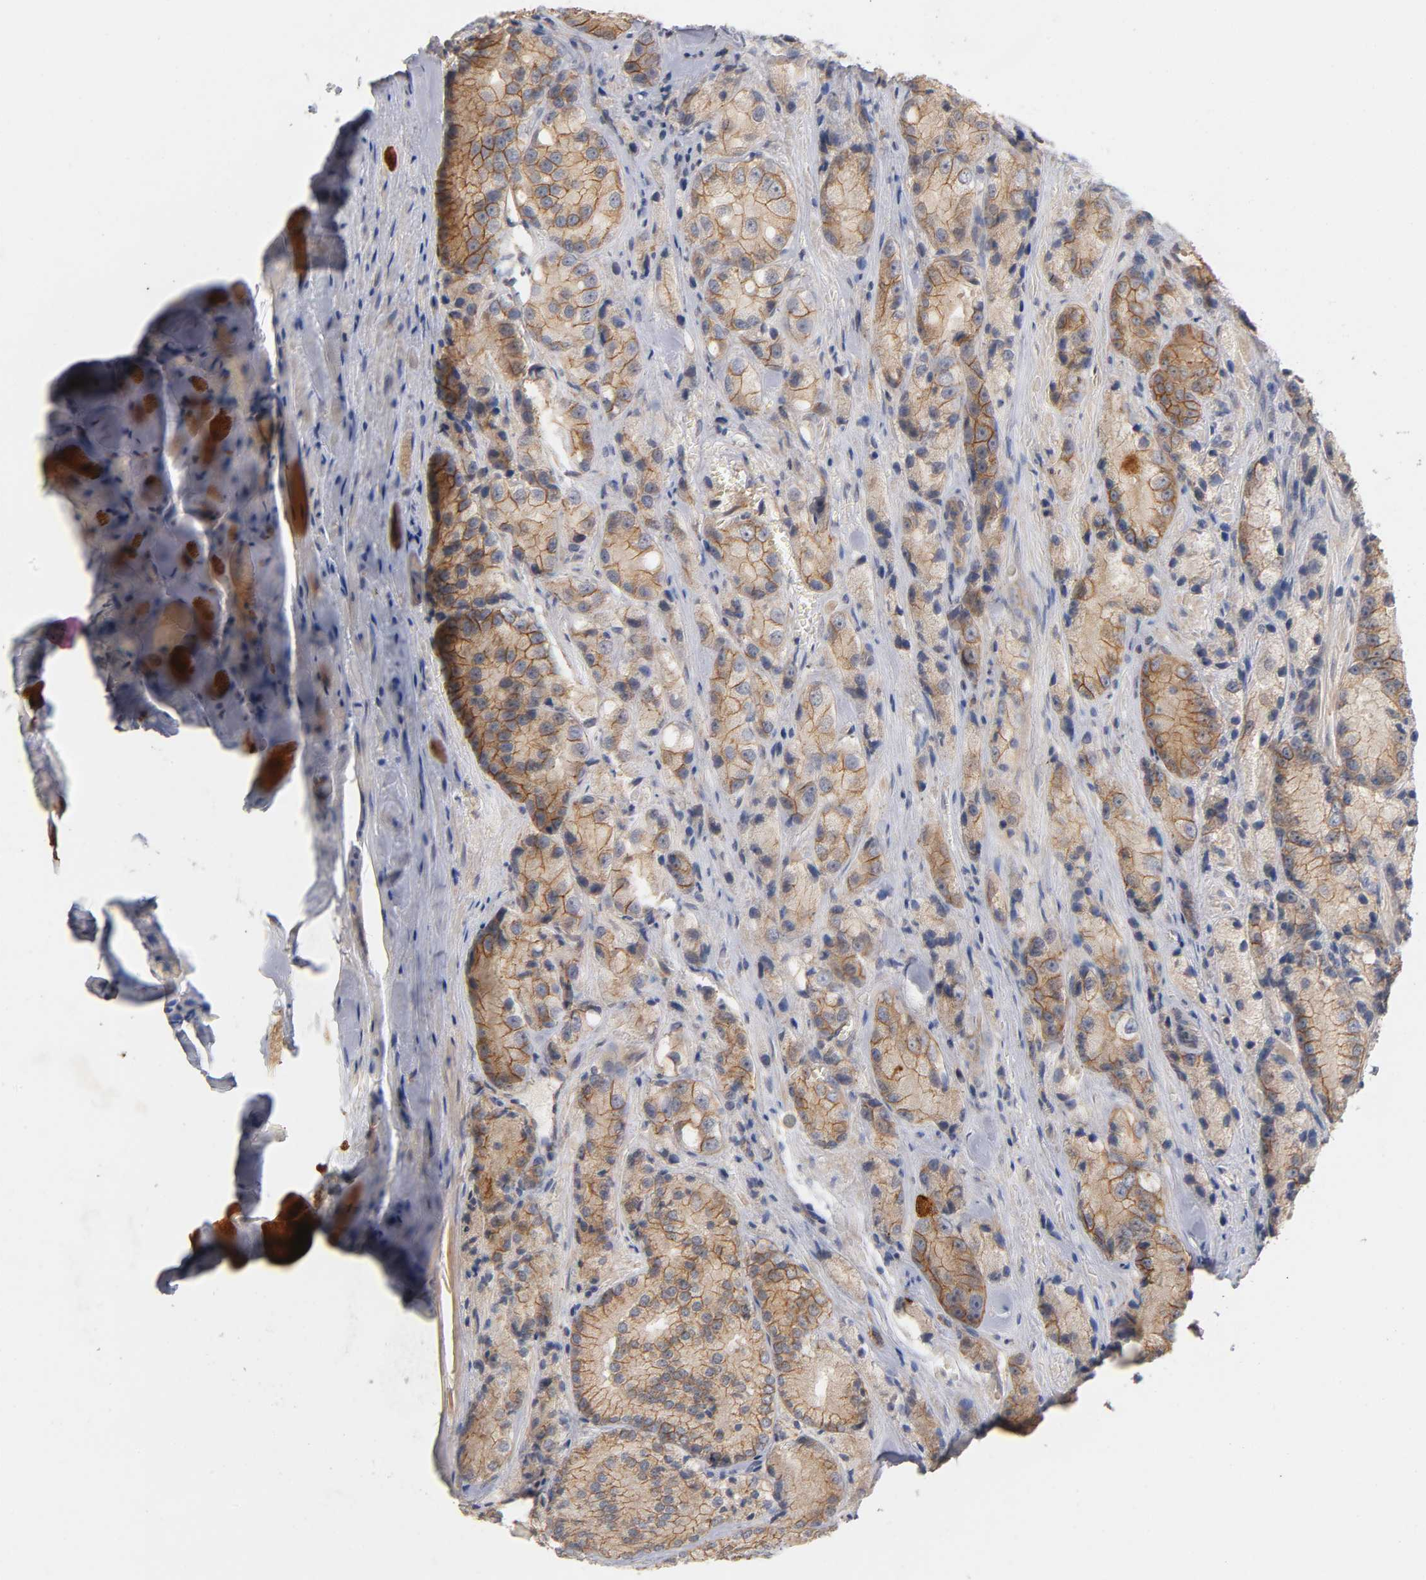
{"staining": {"intensity": "moderate", "quantity": ">75%", "location": "cytoplasmic/membranous"}, "tissue": "prostate cancer", "cell_type": "Tumor cells", "image_type": "cancer", "snomed": [{"axis": "morphology", "description": "Adenocarcinoma, Low grade"}, {"axis": "topography", "description": "Prostate"}], "caption": "Human prostate cancer stained with a protein marker exhibits moderate staining in tumor cells.", "gene": "PDZD11", "patient": {"sex": "male", "age": 64}}